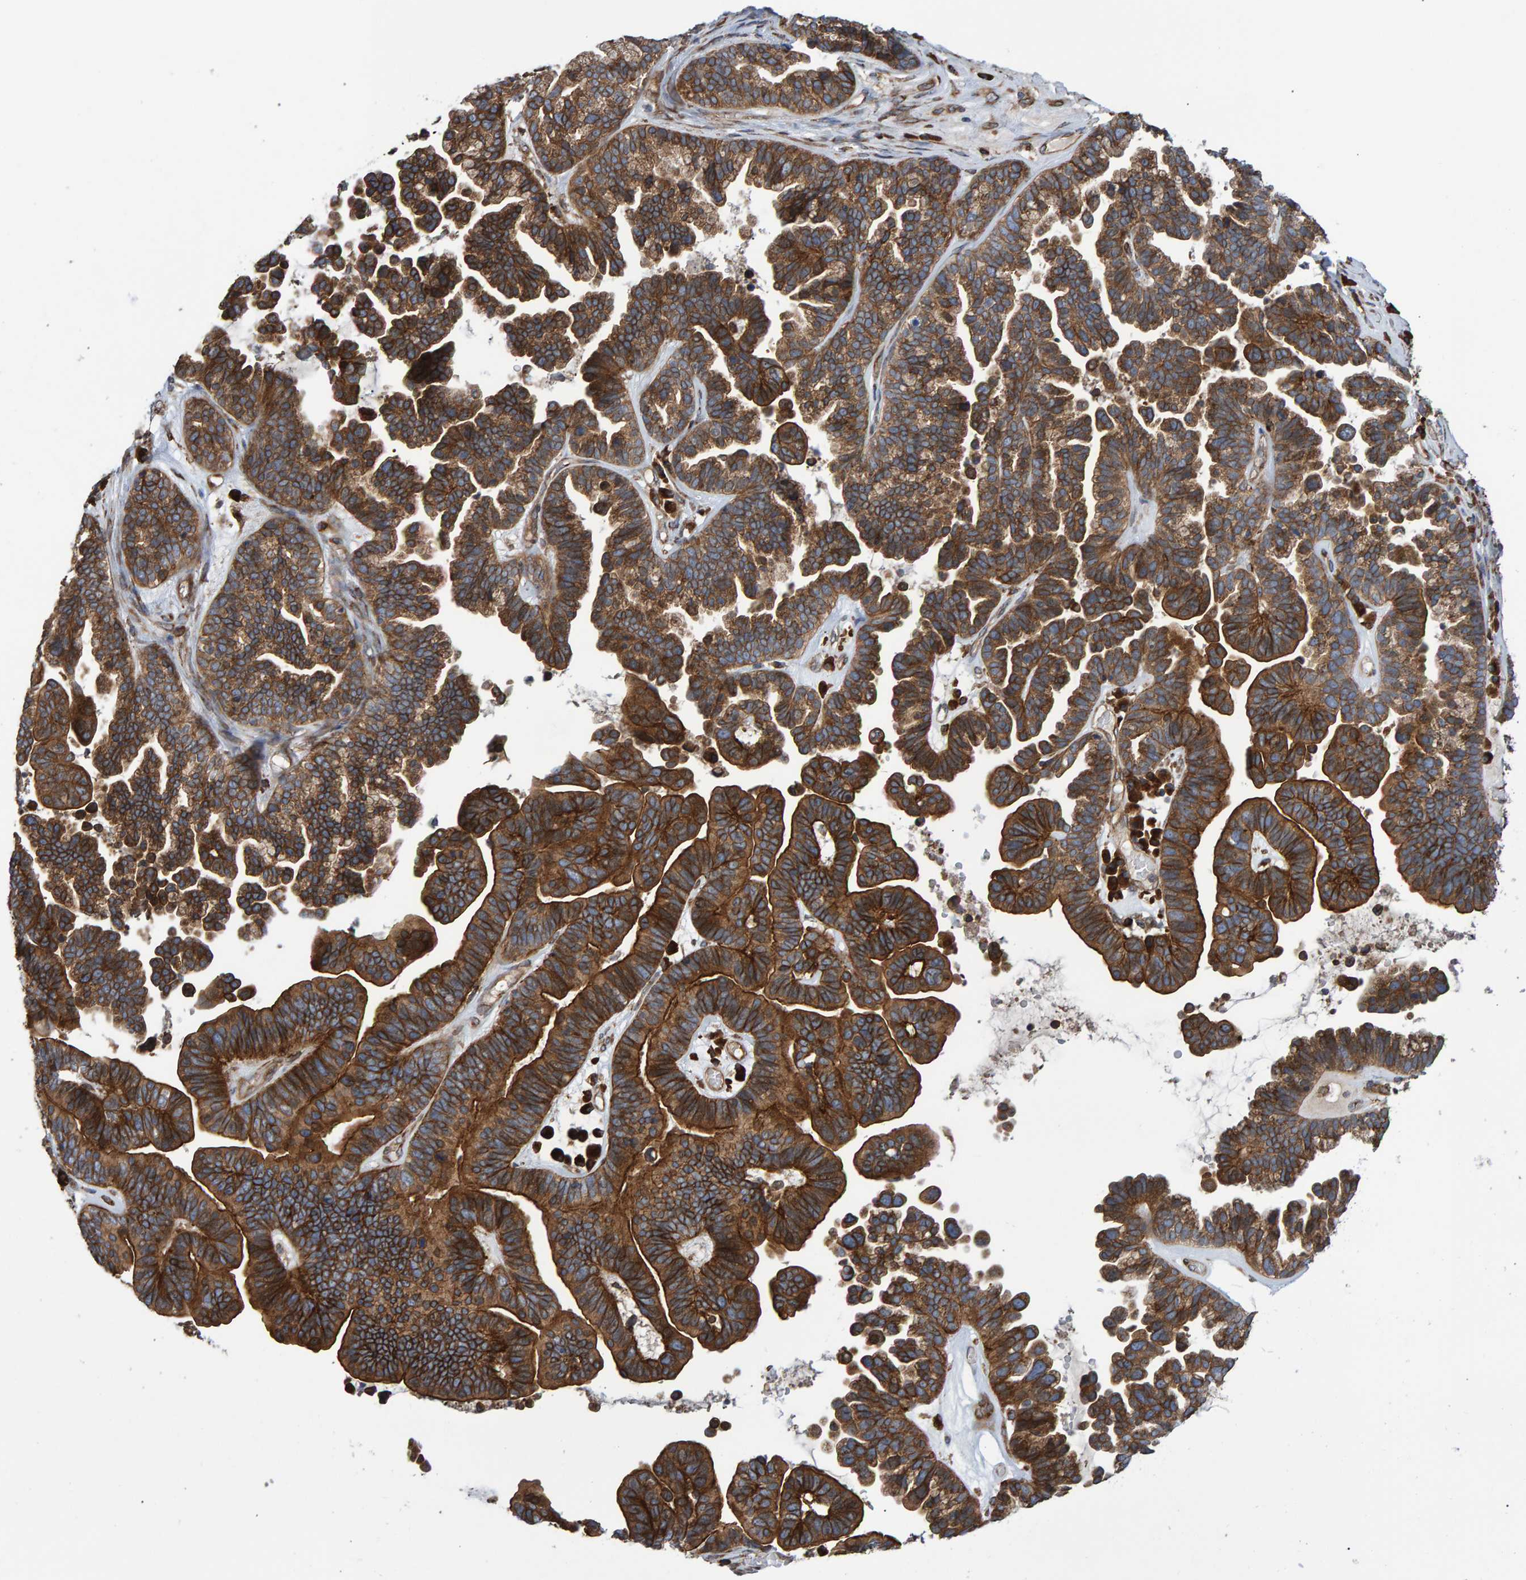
{"staining": {"intensity": "strong", "quantity": ">75%", "location": "cytoplasmic/membranous"}, "tissue": "ovarian cancer", "cell_type": "Tumor cells", "image_type": "cancer", "snomed": [{"axis": "morphology", "description": "Cystadenocarcinoma, serous, NOS"}, {"axis": "topography", "description": "Ovary"}], "caption": "Ovarian serous cystadenocarcinoma was stained to show a protein in brown. There is high levels of strong cytoplasmic/membranous expression in about >75% of tumor cells.", "gene": "FAM117A", "patient": {"sex": "female", "age": 56}}